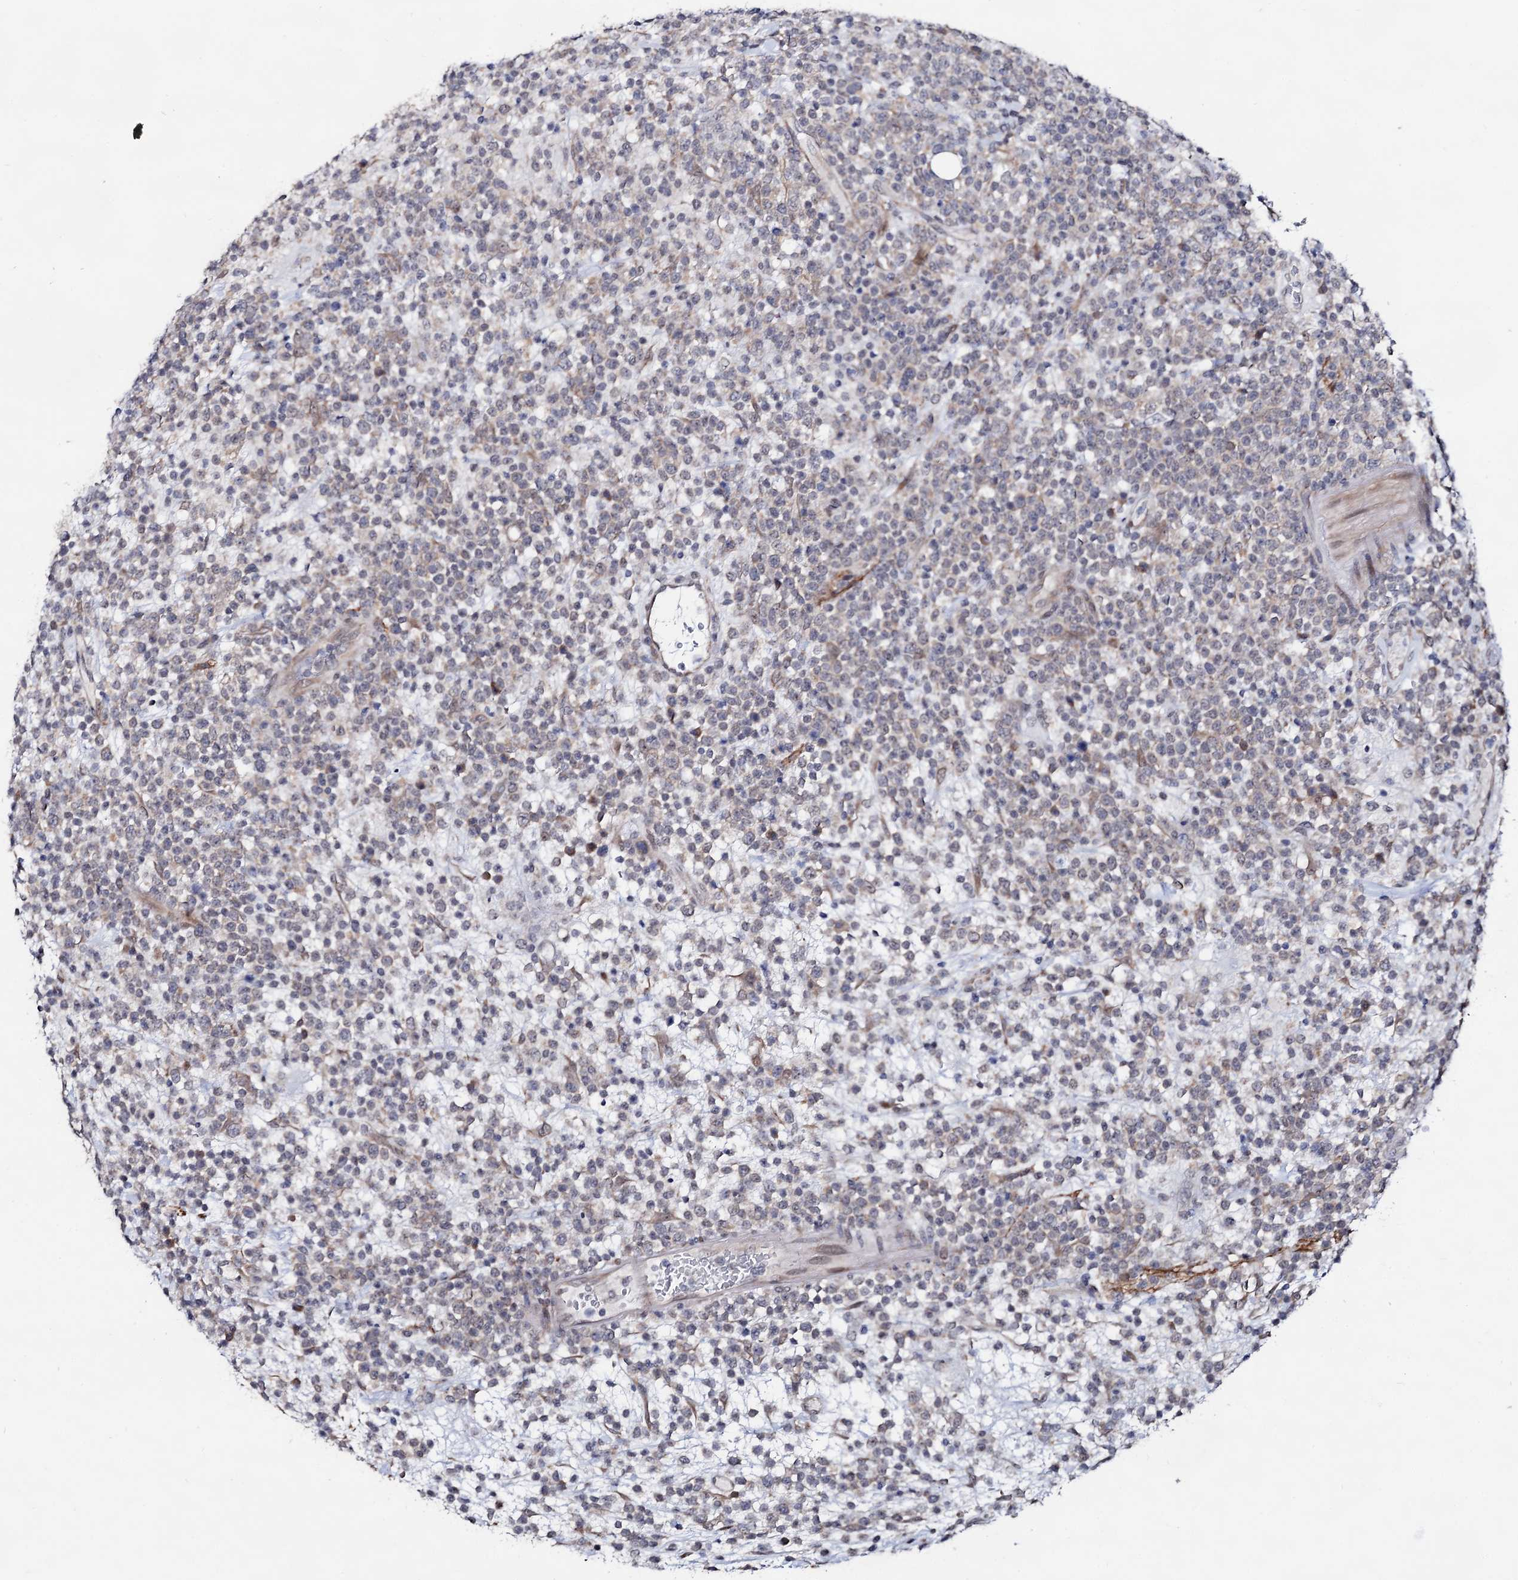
{"staining": {"intensity": "negative", "quantity": "none", "location": "none"}, "tissue": "lymphoma", "cell_type": "Tumor cells", "image_type": "cancer", "snomed": [{"axis": "morphology", "description": "Malignant lymphoma, non-Hodgkin's type, High grade"}, {"axis": "topography", "description": "Colon"}], "caption": "An image of lymphoma stained for a protein demonstrates no brown staining in tumor cells.", "gene": "CAPRIN2", "patient": {"sex": "female", "age": 53}}